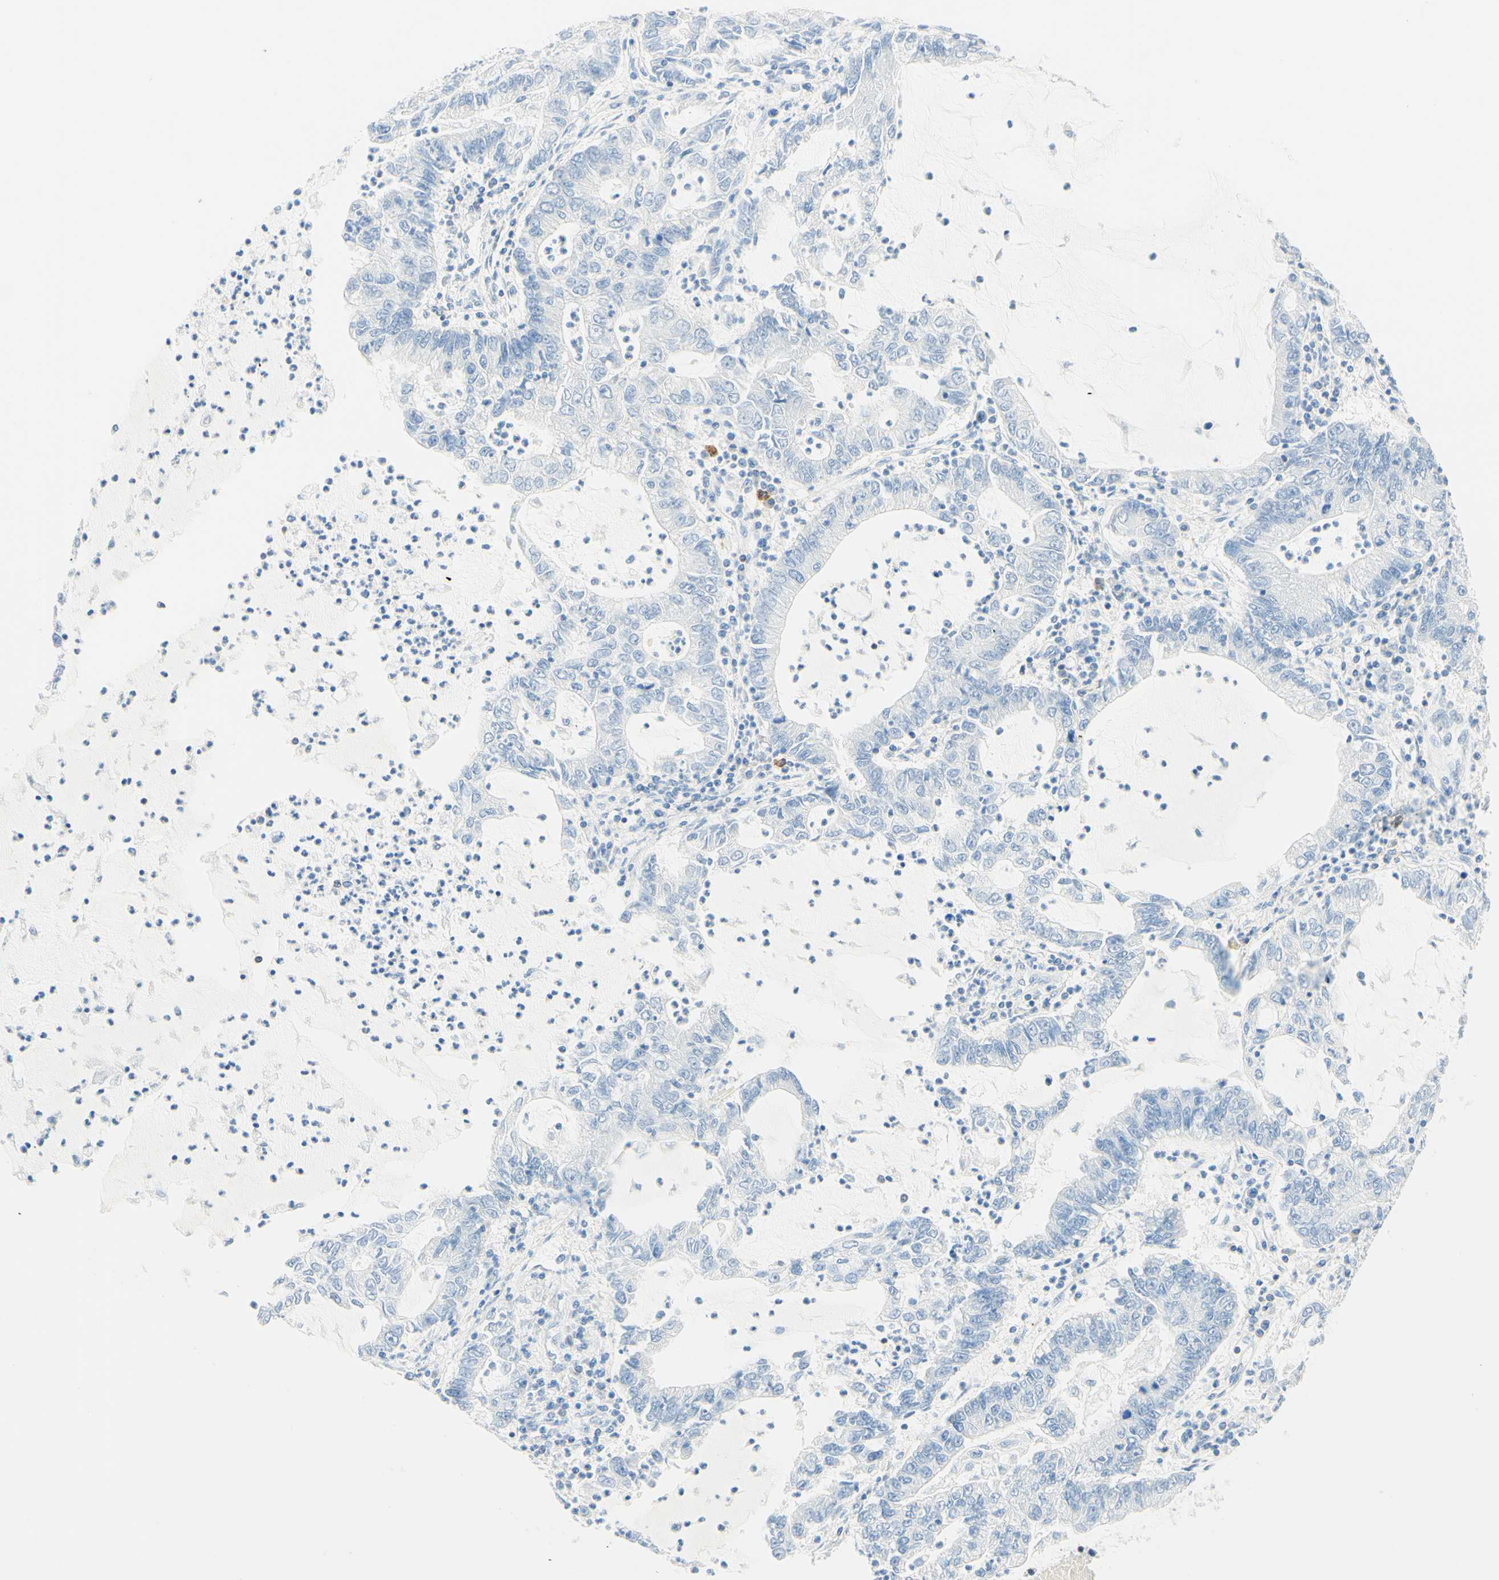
{"staining": {"intensity": "negative", "quantity": "none", "location": "none"}, "tissue": "lung cancer", "cell_type": "Tumor cells", "image_type": "cancer", "snomed": [{"axis": "morphology", "description": "Adenocarcinoma, NOS"}, {"axis": "topography", "description": "Lung"}], "caption": "IHC micrograph of neoplastic tissue: lung adenocarcinoma stained with DAB shows no significant protein staining in tumor cells.", "gene": "LAT", "patient": {"sex": "female", "age": 51}}